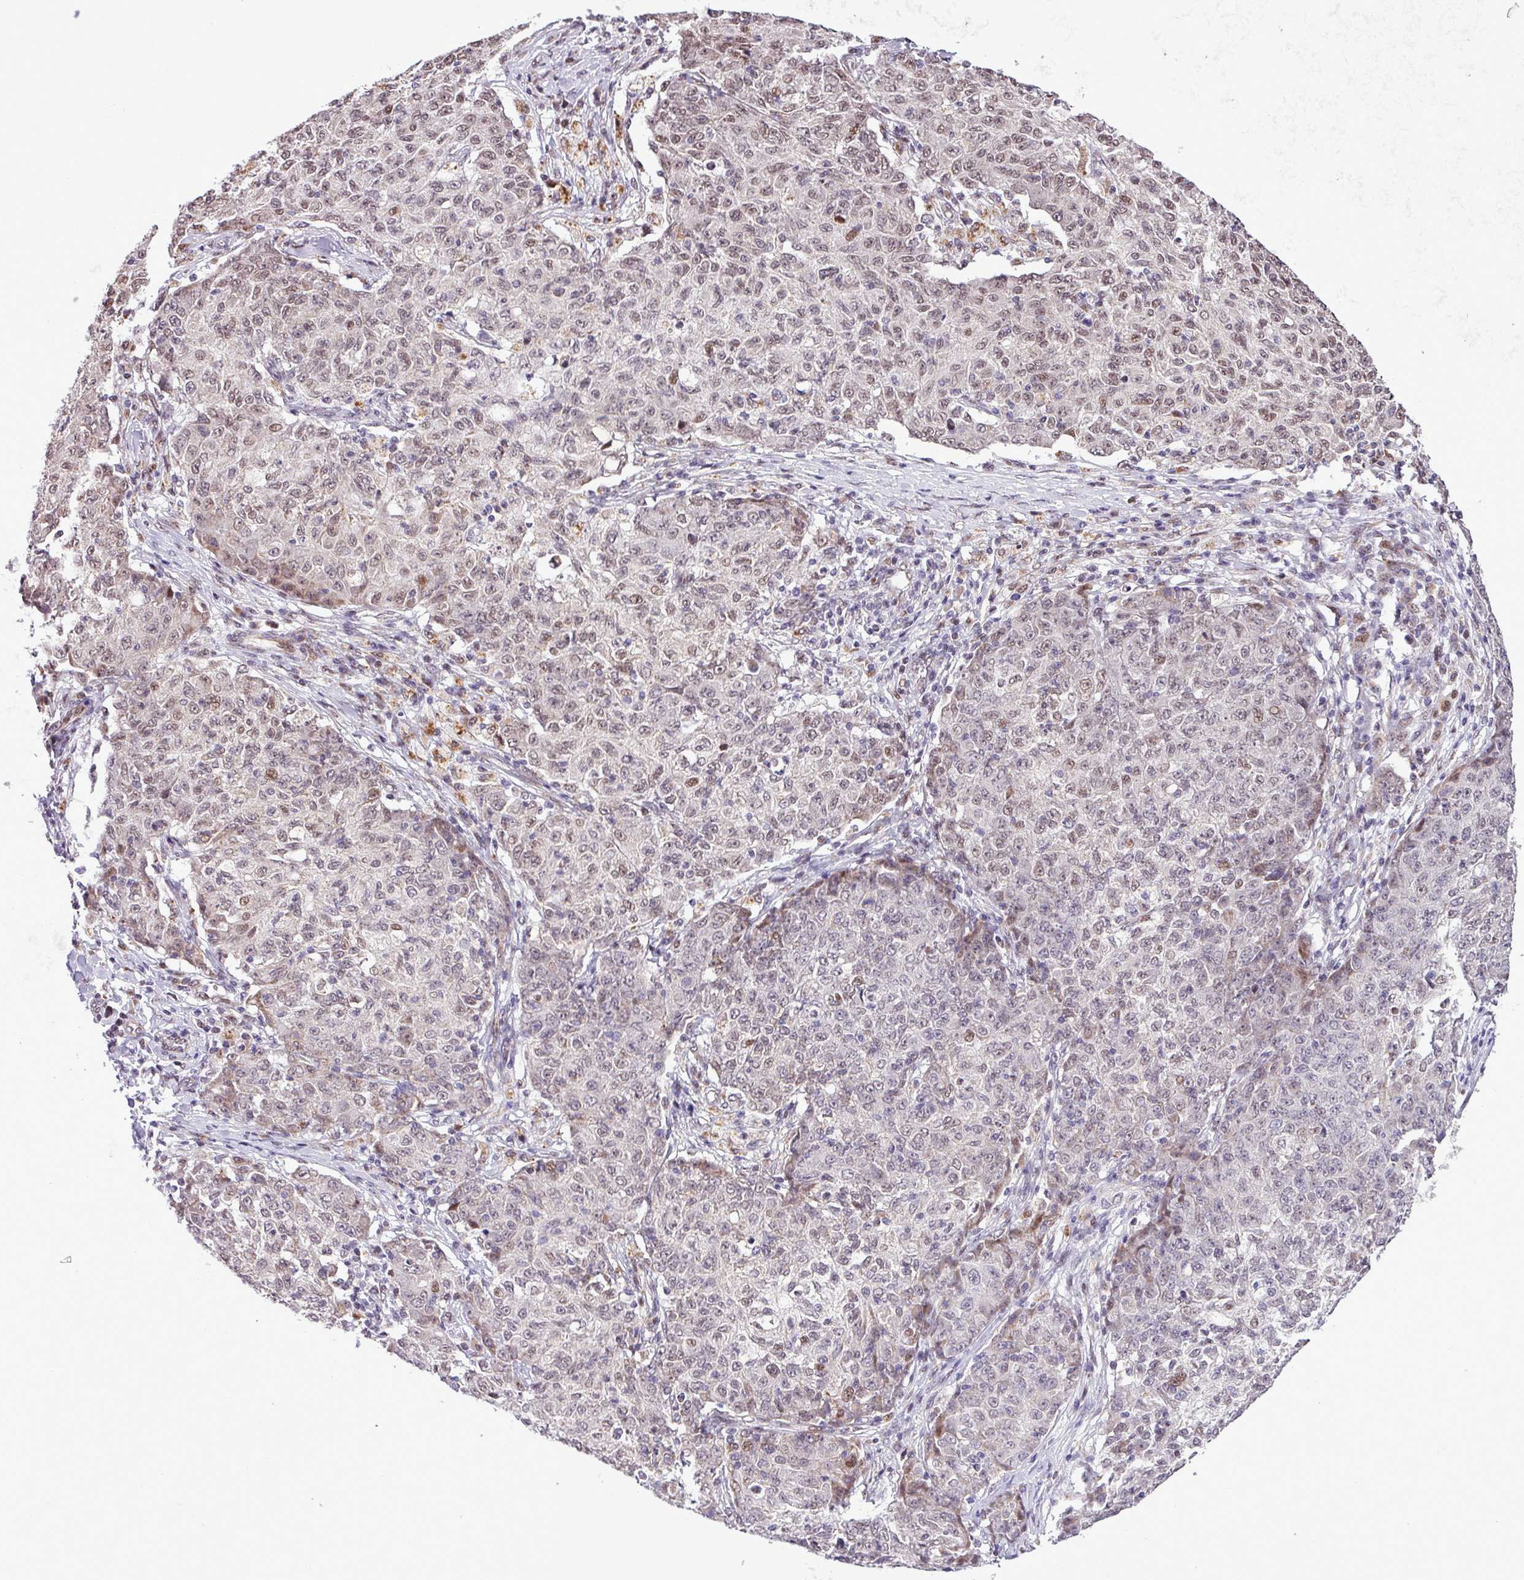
{"staining": {"intensity": "weak", "quantity": "25%-75%", "location": "nuclear"}, "tissue": "ovarian cancer", "cell_type": "Tumor cells", "image_type": "cancer", "snomed": [{"axis": "morphology", "description": "Carcinoma, endometroid"}, {"axis": "topography", "description": "Ovary"}], "caption": "IHC of human ovarian cancer demonstrates low levels of weak nuclear positivity in about 25%-75% of tumor cells. (DAB (3,3'-diaminobenzidine) = brown stain, brightfield microscopy at high magnification).", "gene": "ZNF354A", "patient": {"sex": "female", "age": 42}}